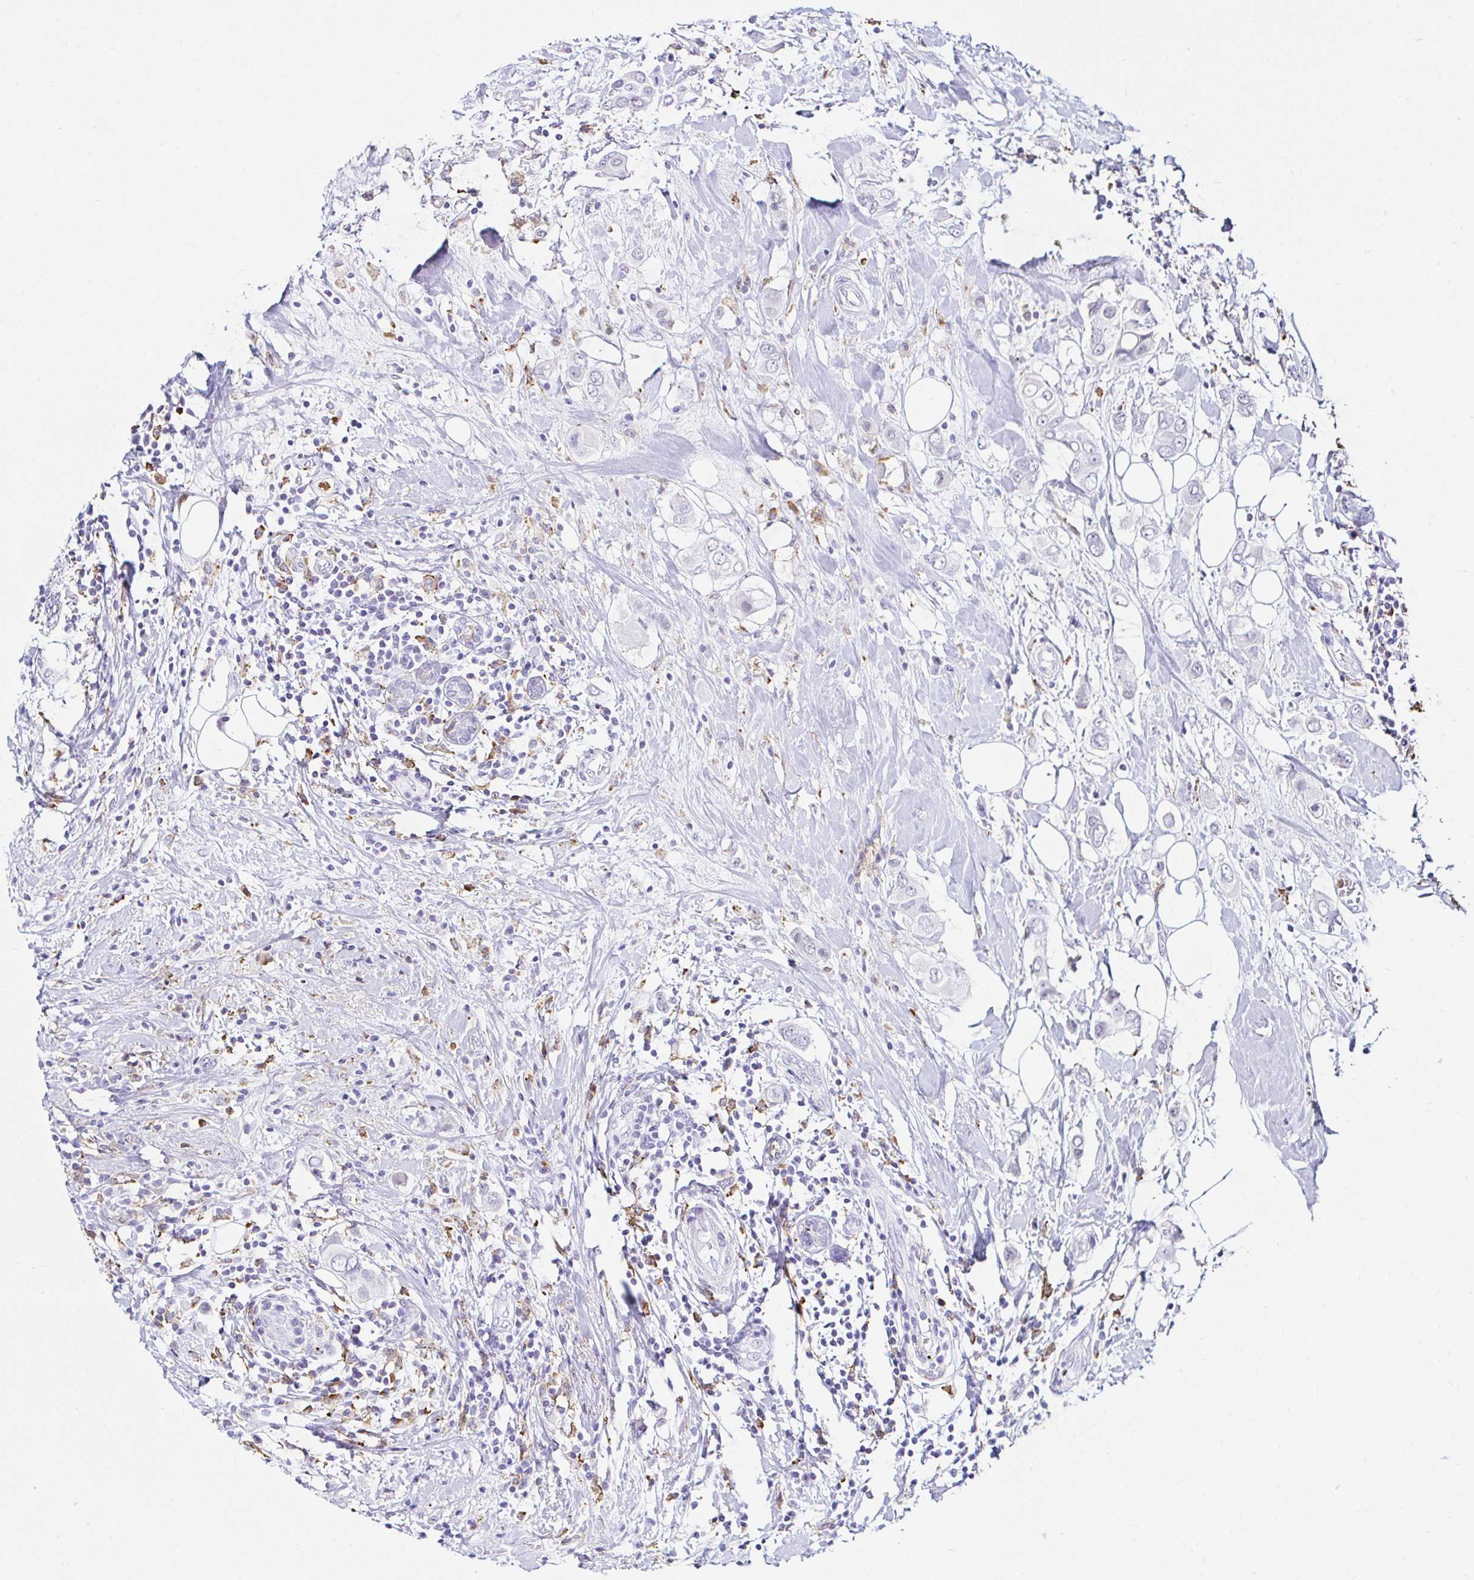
{"staining": {"intensity": "negative", "quantity": "none", "location": "none"}, "tissue": "breast cancer", "cell_type": "Tumor cells", "image_type": "cancer", "snomed": [{"axis": "morphology", "description": "Lobular carcinoma"}, {"axis": "topography", "description": "Breast"}], "caption": "An IHC photomicrograph of breast lobular carcinoma is shown. There is no staining in tumor cells of breast lobular carcinoma.", "gene": "CYBB", "patient": {"sex": "female", "age": 51}}